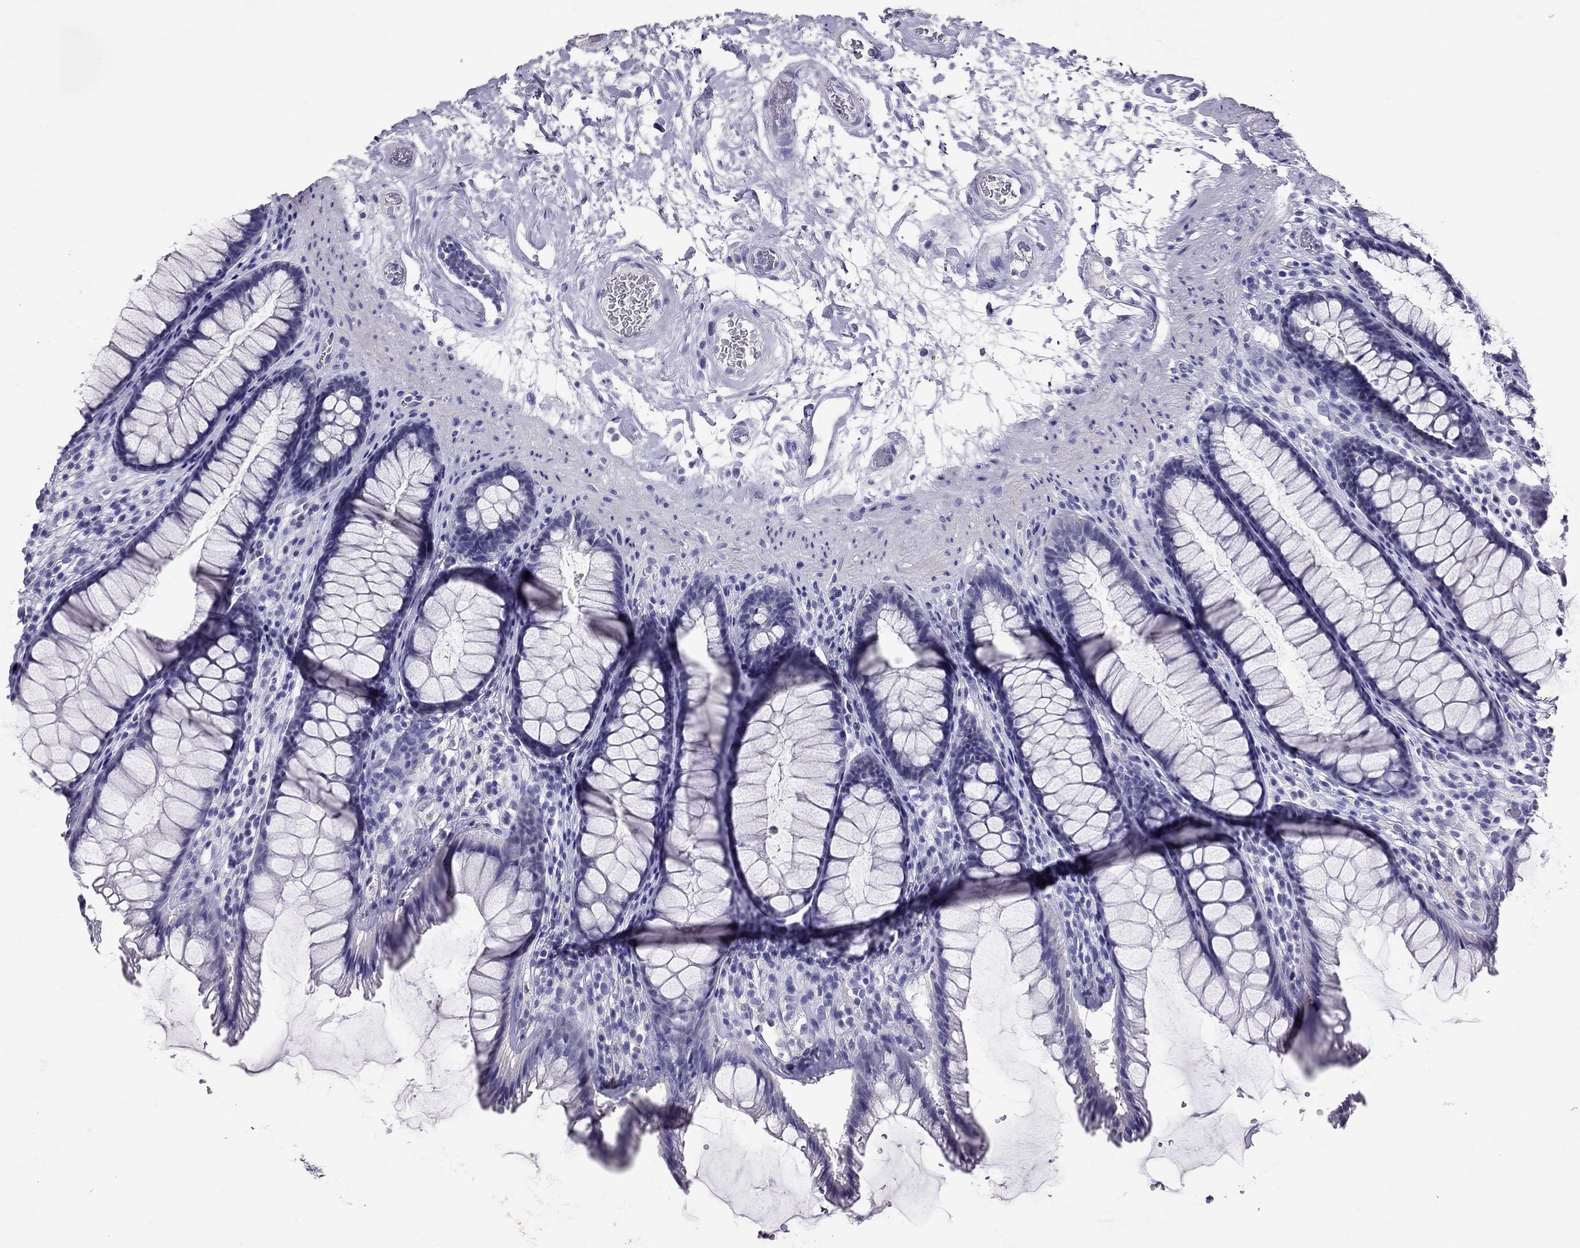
{"staining": {"intensity": "negative", "quantity": "none", "location": "none"}, "tissue": "rectum", "cell_type": "Glandular cells", "image_type": "normal", "snomed": [{"axis": "morphology", "description": "Normal tissue, NOS"}, {"axis": "topography", "description": "Rectum"}], "caption": "Protein analysis of unremarkable rectum exhibits no significant positivity in glandular cells.", "gene": "PSMB11", "patient": {"sex": "male", "age": 72}}